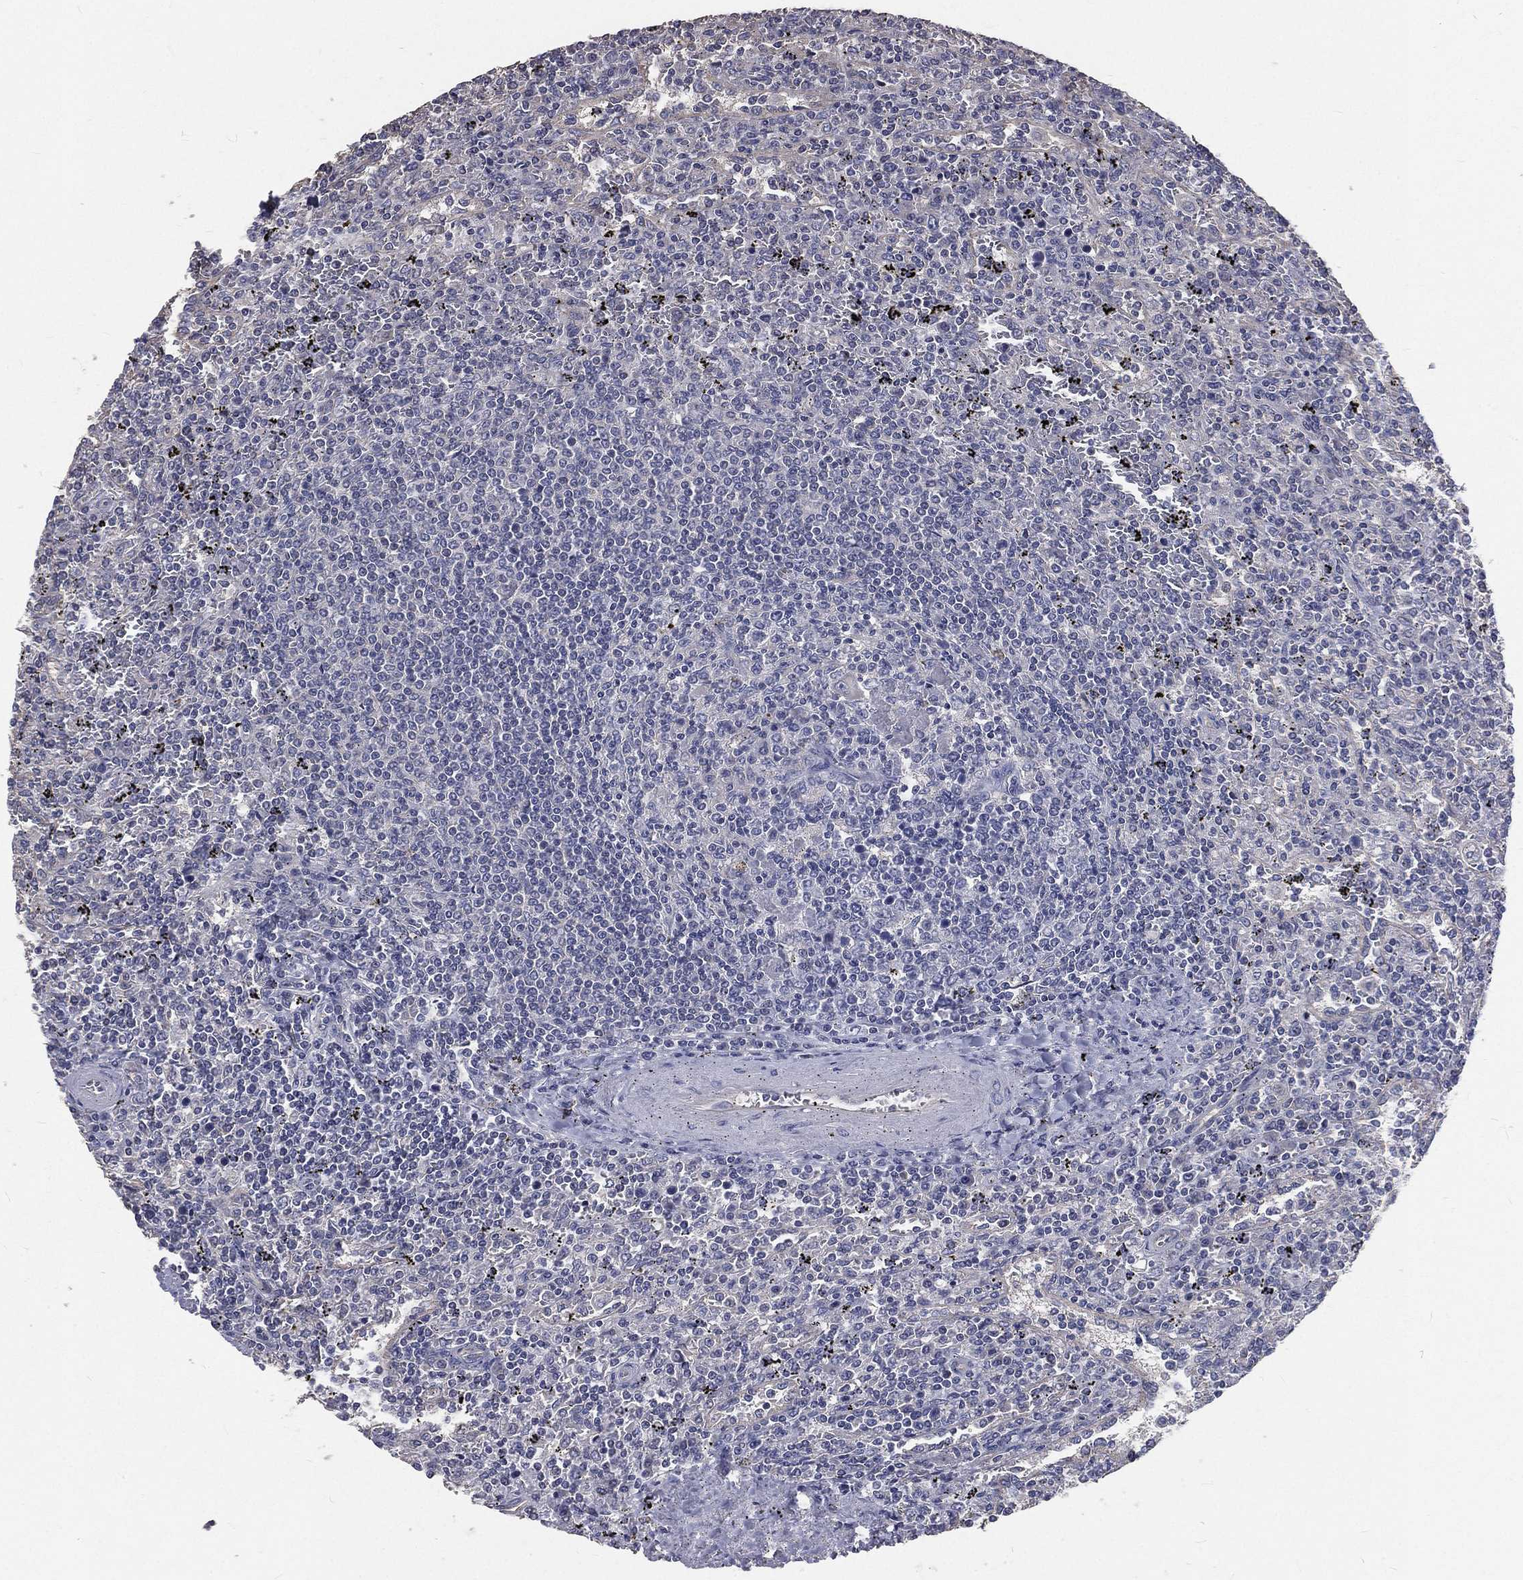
{"staining": {"intensity": "negative", "quantity": "none", "location": "none"}, "tissue": "lymphoma", "cell_type": "Tumor cells", "image_type": "cancer", "snomed": [{"axis": "morphology", "description": "Malignant lymphoma, non-Hodgkin's type, Low grade"}, {"axis": "topography", "description": "Spleen"}], "caption": "Immunohistochemistry (IHC) of human malignant lymphoma, non-Hodgkin's type (low-grade) demonstrates no positivity in tumor cells.", "gene": "CROCC", "patient": {"sex": "male", "age": 62}}